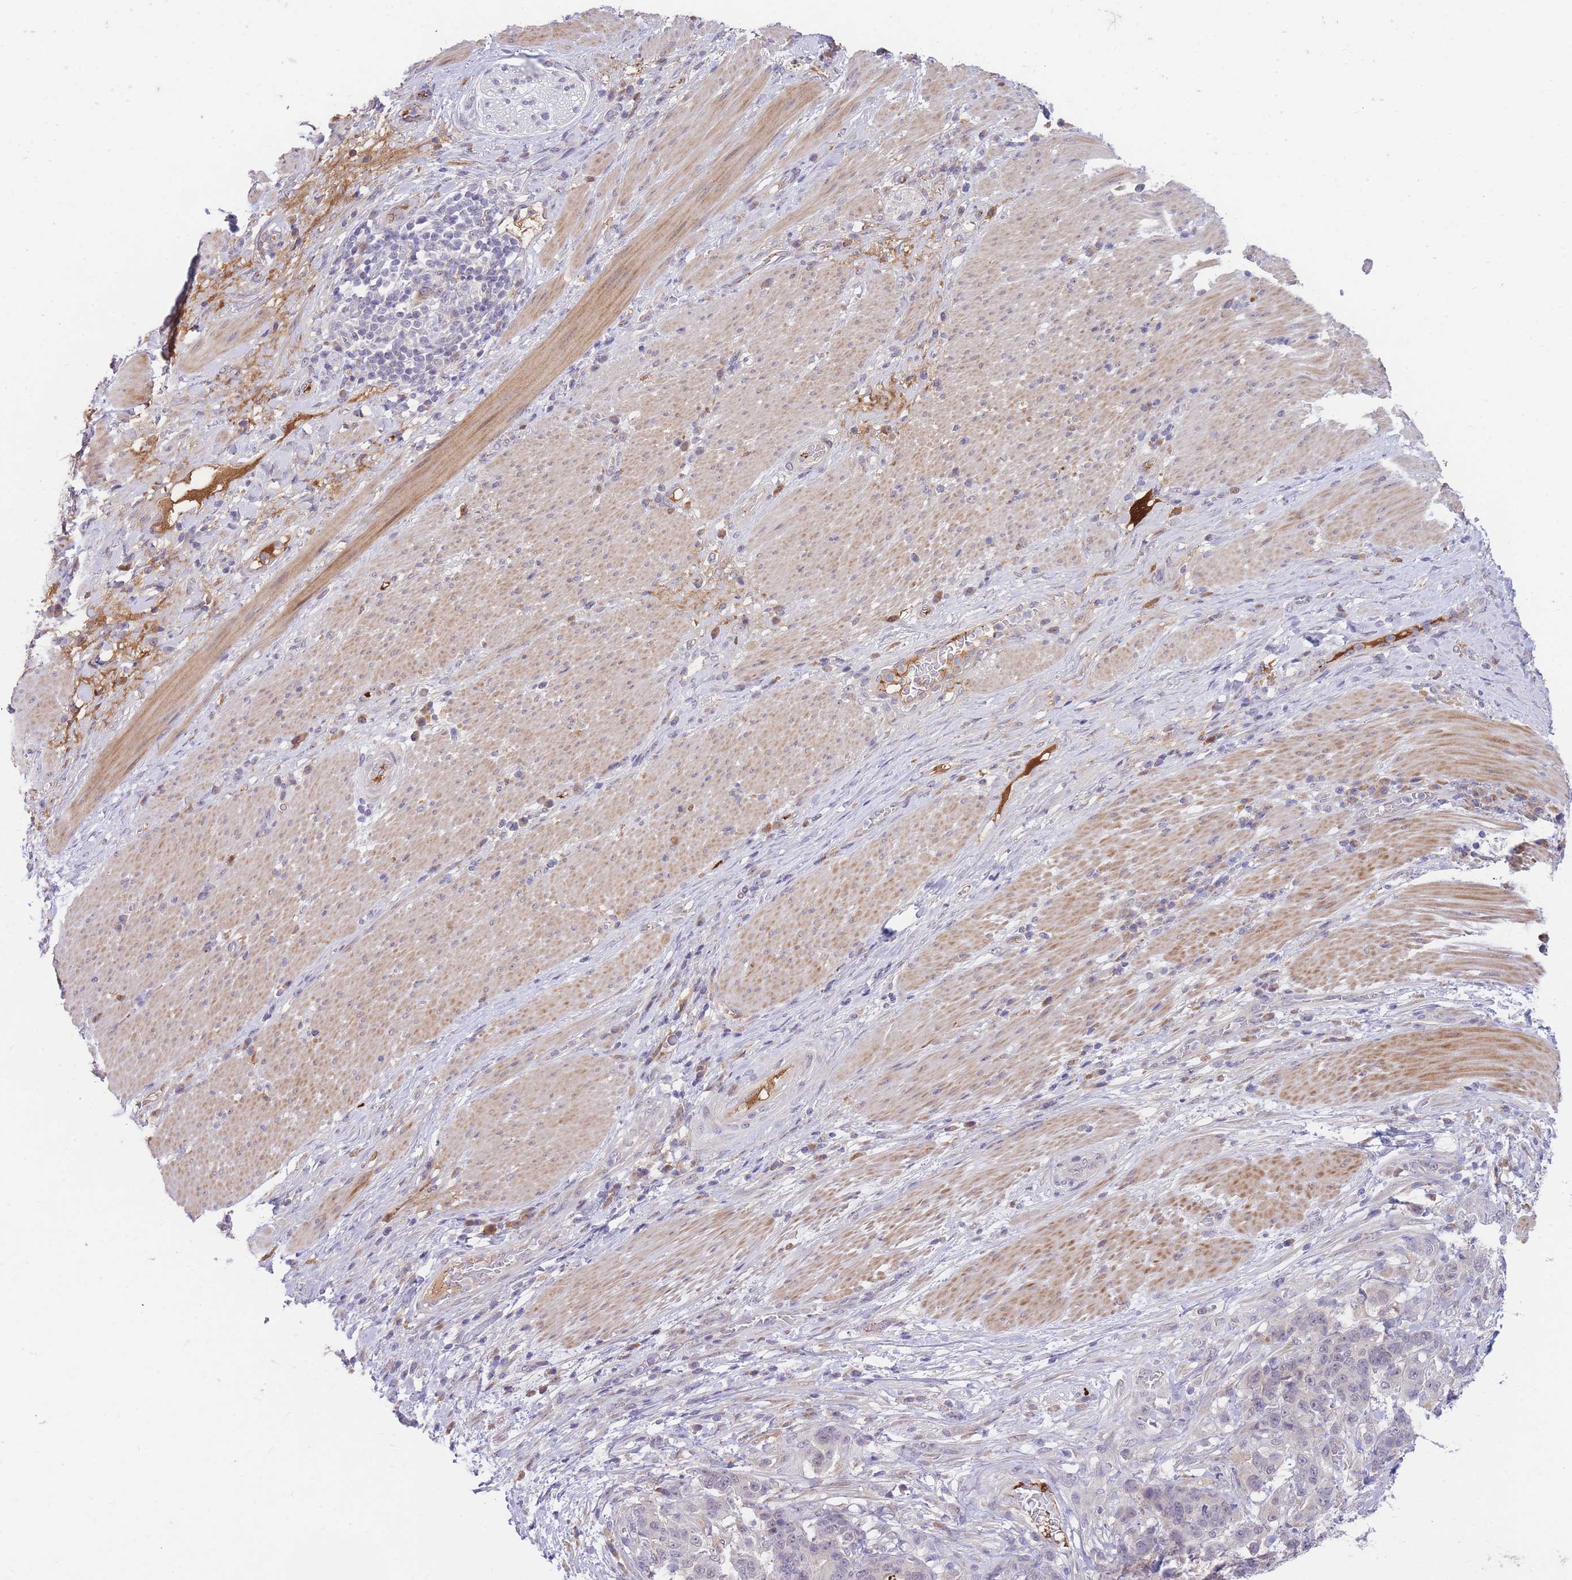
{"staining": {"intensity": "negative", "quantity": "none", "location": "none"}, "tissue": "stomach cancer", "cell_type": "Tumor cells", "image_type": "cancer", "snomed": [{"axis": "morphology", "description": "Normal tissue, NOS"}, {"axis": "morphology", "description": "Adenocarcinoma, NOS"}, {"axis": "topography", "description": "Stomach"}], "caption": "High power microscopy image of an IHC photomicrograph of stomach adenocarcinoma, revealing no significant expression in tumor cells.", "gene": "SLC25A33", "patient": {"sex": "female", "age": 64}}